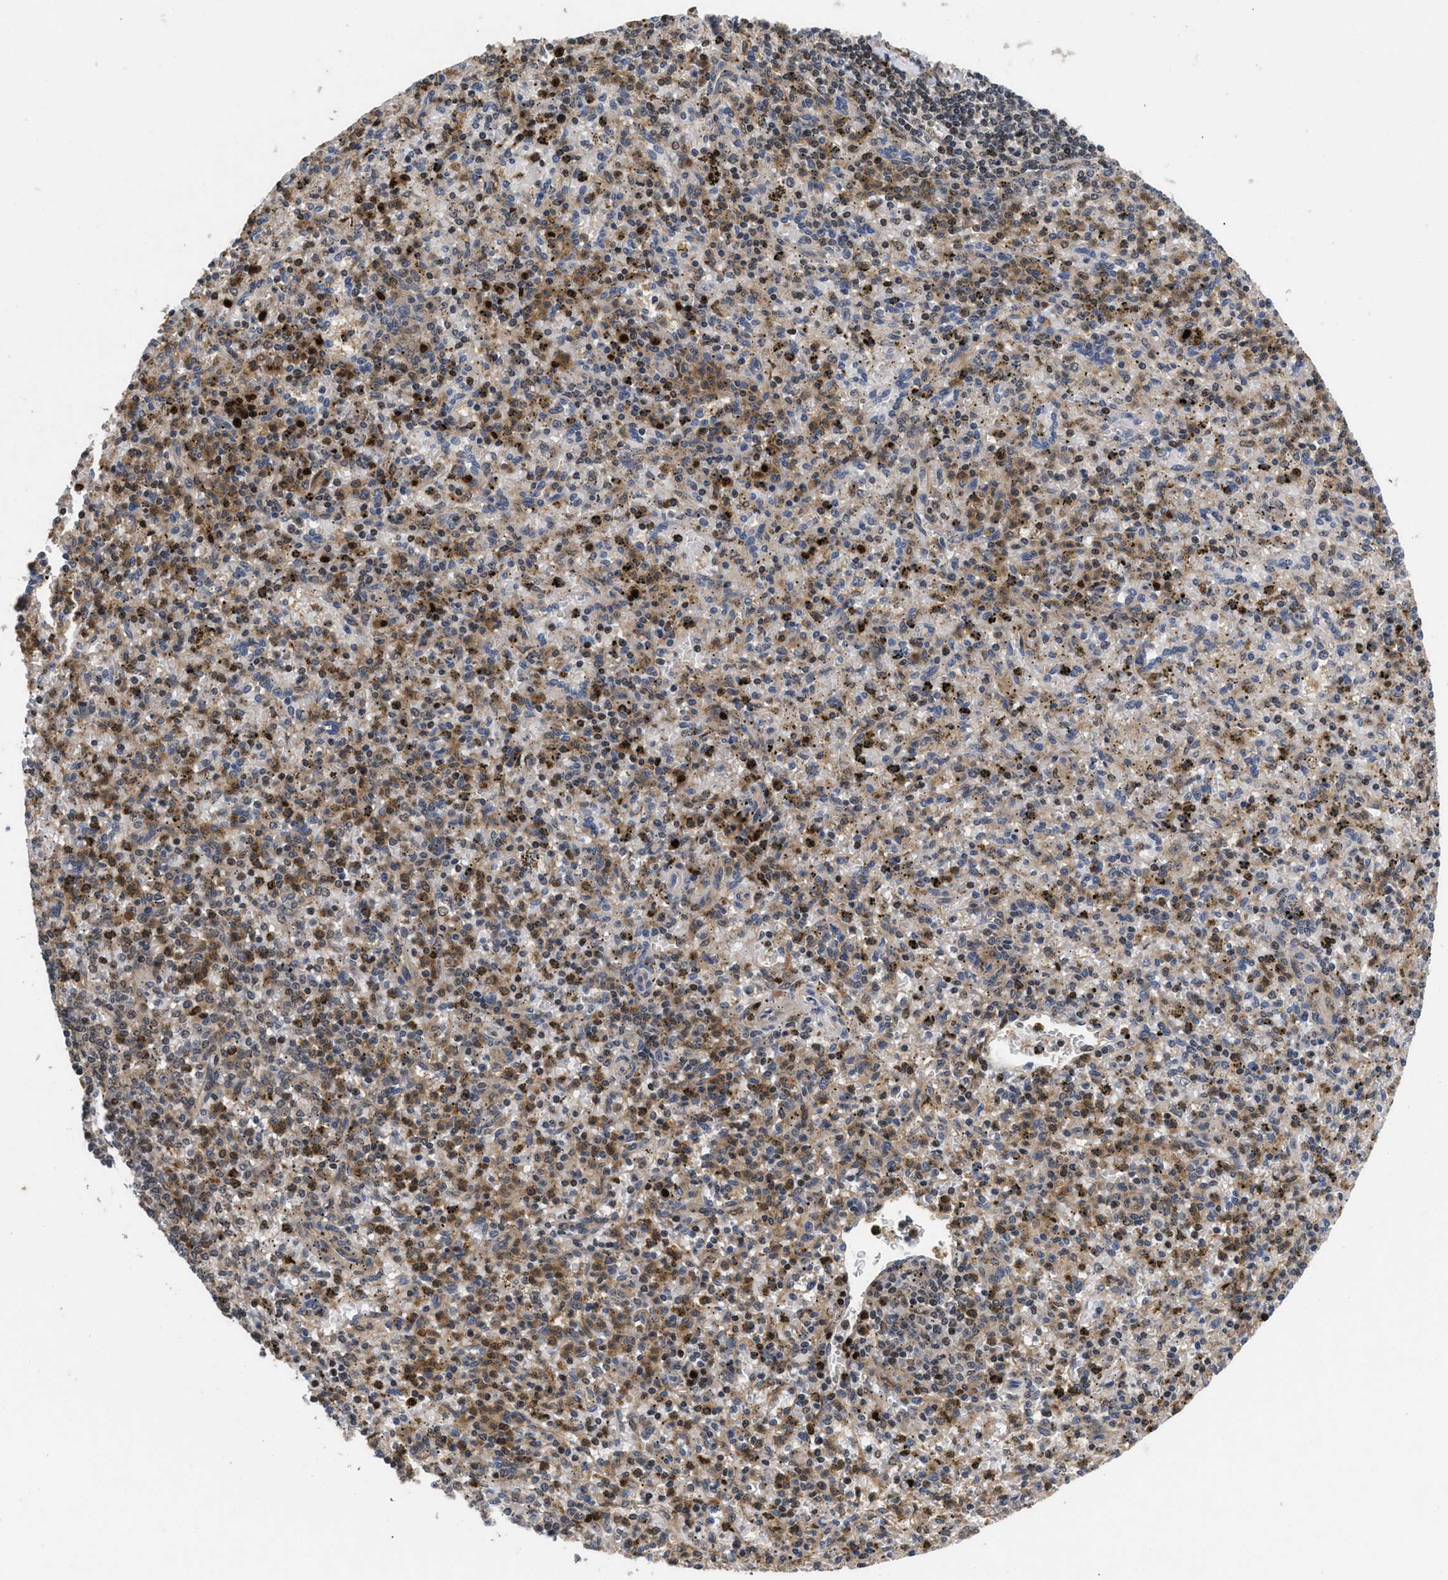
{"staining": {"intensity": "moderate", "quantity": "25%-75%", "location": "cytoplasmic/membranous,nuclear"}, "tissue": "spleen", "cell_type": "Cells in red pulp", "image_type": "normal", "snomed": [{"axis": "morphology", "description": "Normal tissue, NOS"}, {"axis": "topography", "description": "Spleen"}], "caption": "The immunohistochemical stain highlights moderate cytoplasmic/membranous,nuclear positivity in cells in red pulp of benign spleen. (brown staining indicates protein expression, while blue staining denotes nuclei).", "gene": "FAM200A", "patient": {"sex": "male", "age": 72}}